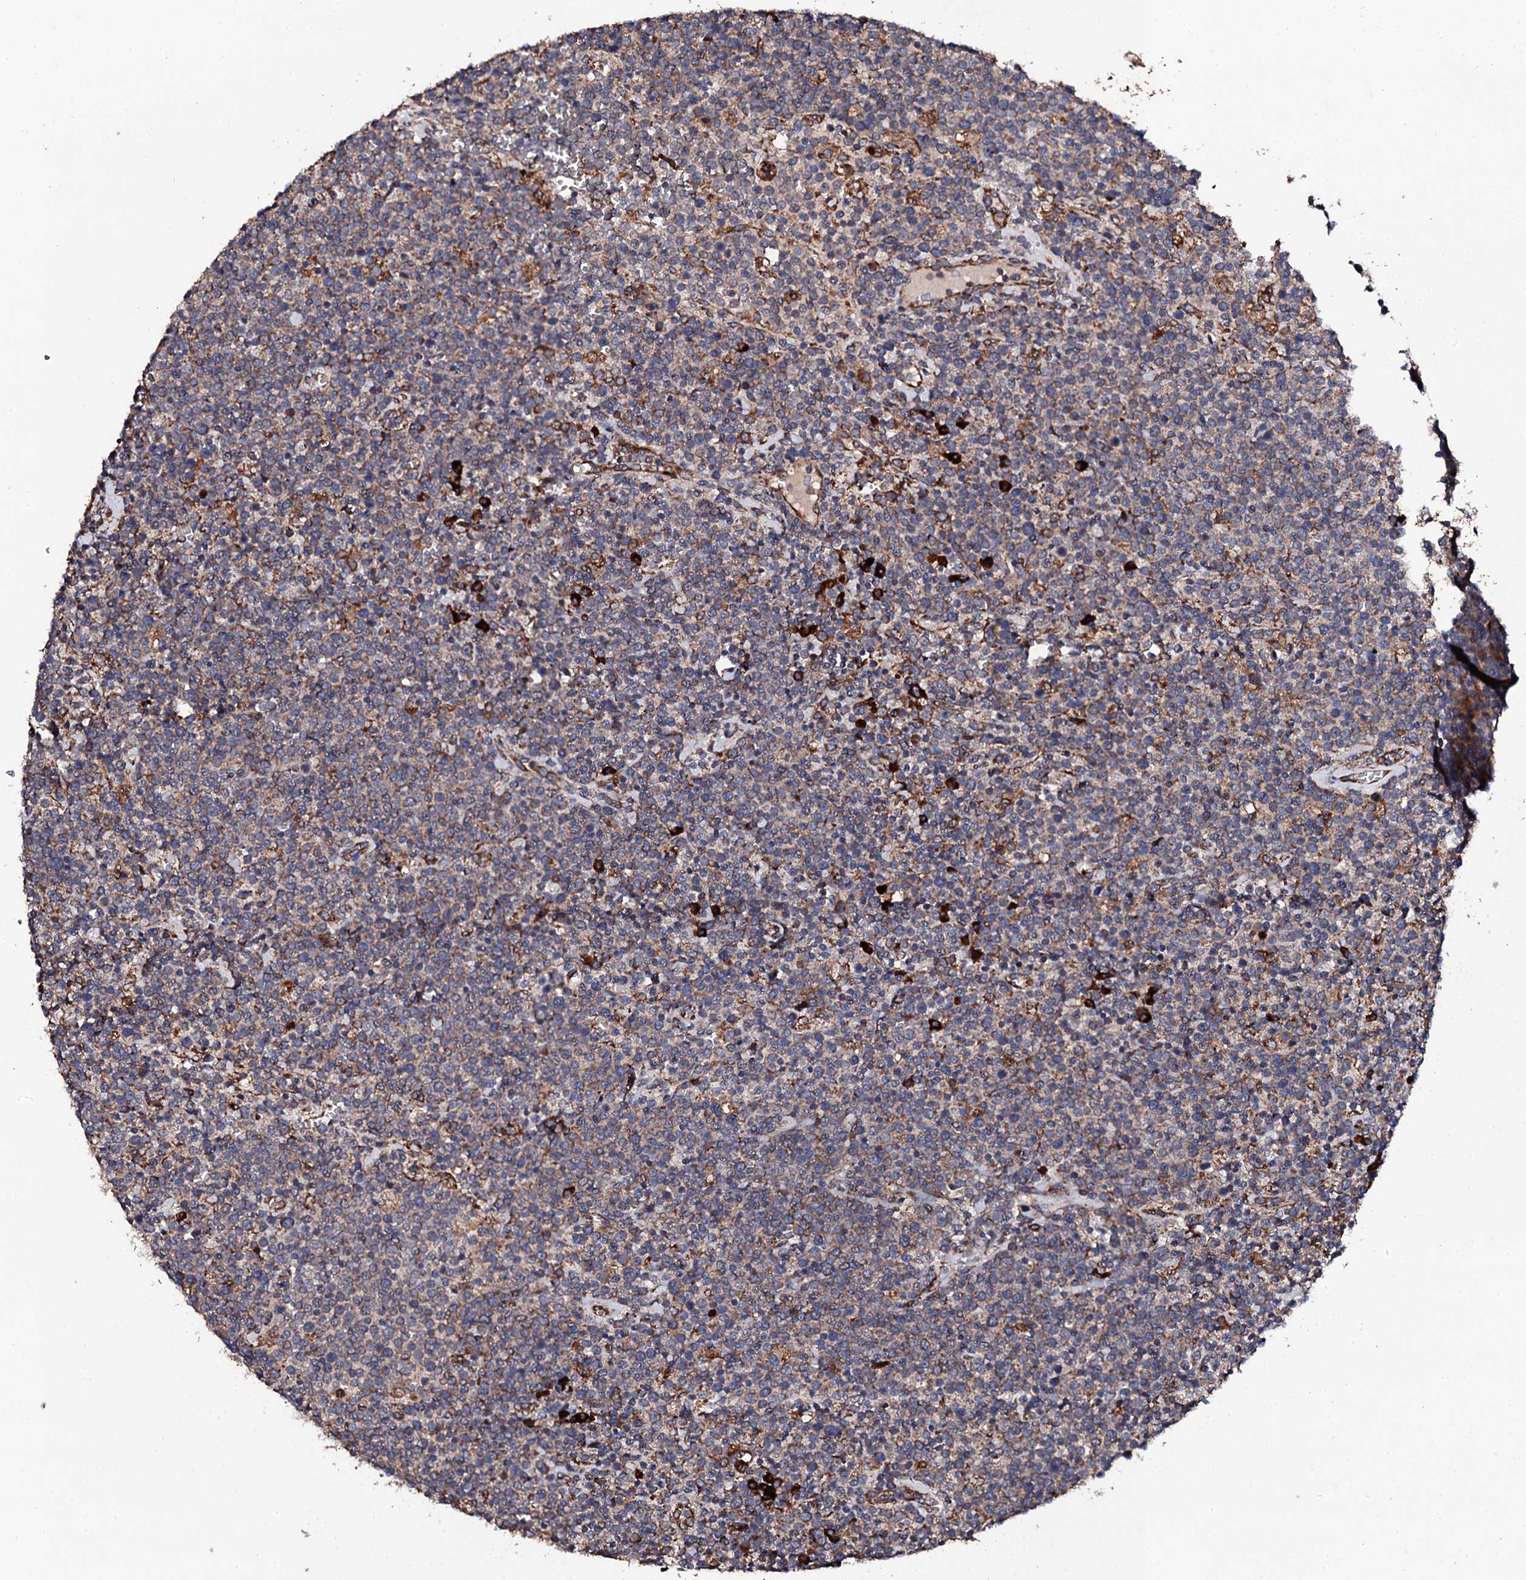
{"staining": {"intensity": "moderate", "quantity": ">75%", "location": "cytoplasmic/membranous"}, "tissue": "lymphoma", "cell_type": "Tumor cells", "image_type": "cancer", "snomed": [{"axis": "morphology", "description": "Malignant lymphoma, non-Hodgkin's type, High grade"}, {"axis": "topography", "description": "Lymph node"}], "caption": "The photomicrograph demonstrates immunohistochemical staining of malignant lymphoma, non-Hodgkin's type (high-grade). There is moderate cytoplasmic/membranous staining is appreciated in approximately >75% of tumor cells.", "gene": "LIPT2", "patient": {"sex": "male", "age": 61}}